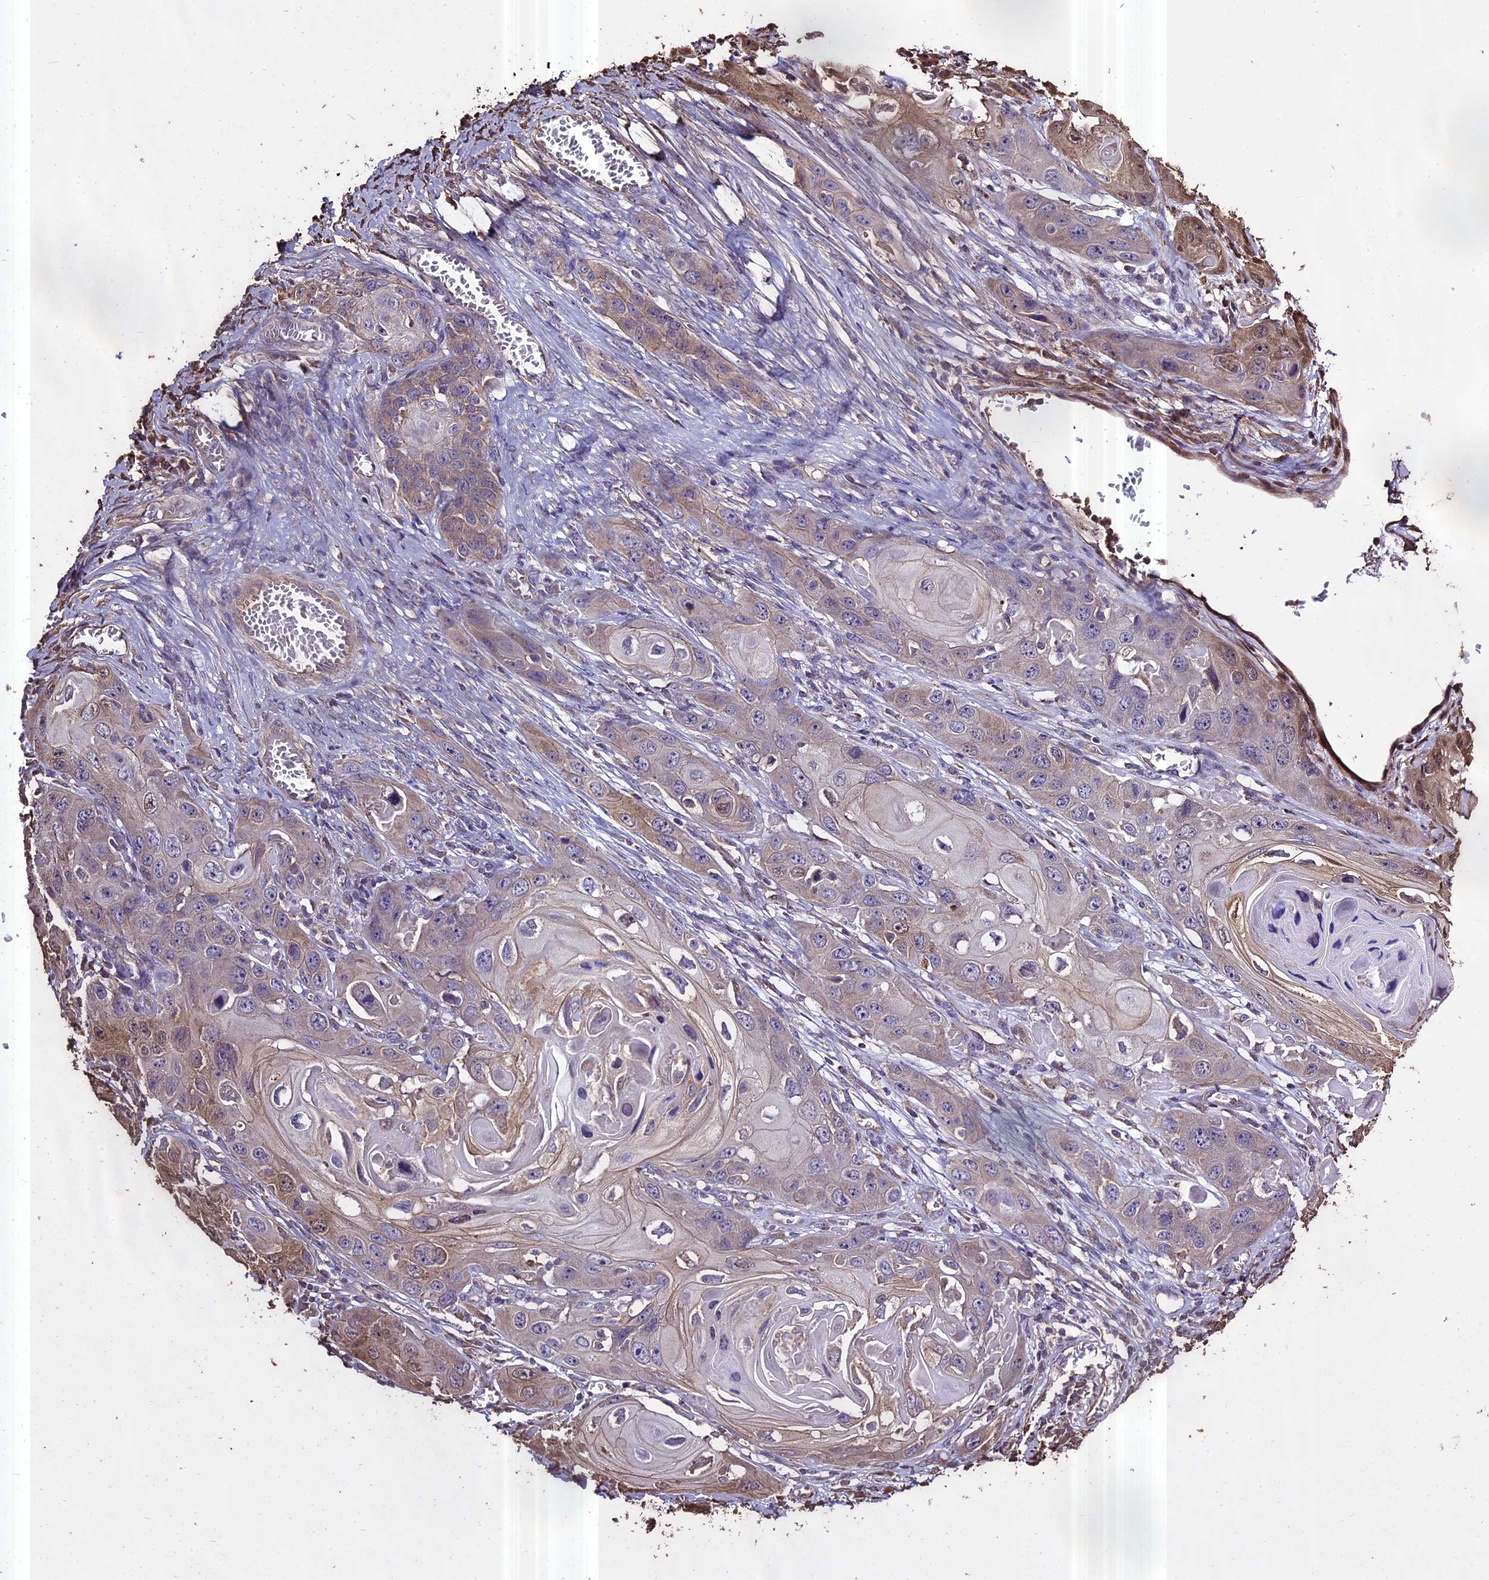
{"staining": {"intensity": "weak", "quantity": "<25%", "location": "cytoplasmic/membranous"}, "tissue": "skin cancer", "cell_type": "Tumor cells", "image_type": "cancer", "snomed": [{"axis": "morphology", "description": "Squamous cell carcinoma, NOS"}, {"axis": "topography", "description": "Skin"}], "caption": "An image of human skin cancer (squamous cell carcinoma) is negative for staining in tumor cells.", "gene": "PGPEP1L", "patient": {"sex": "male", "age": 55}}